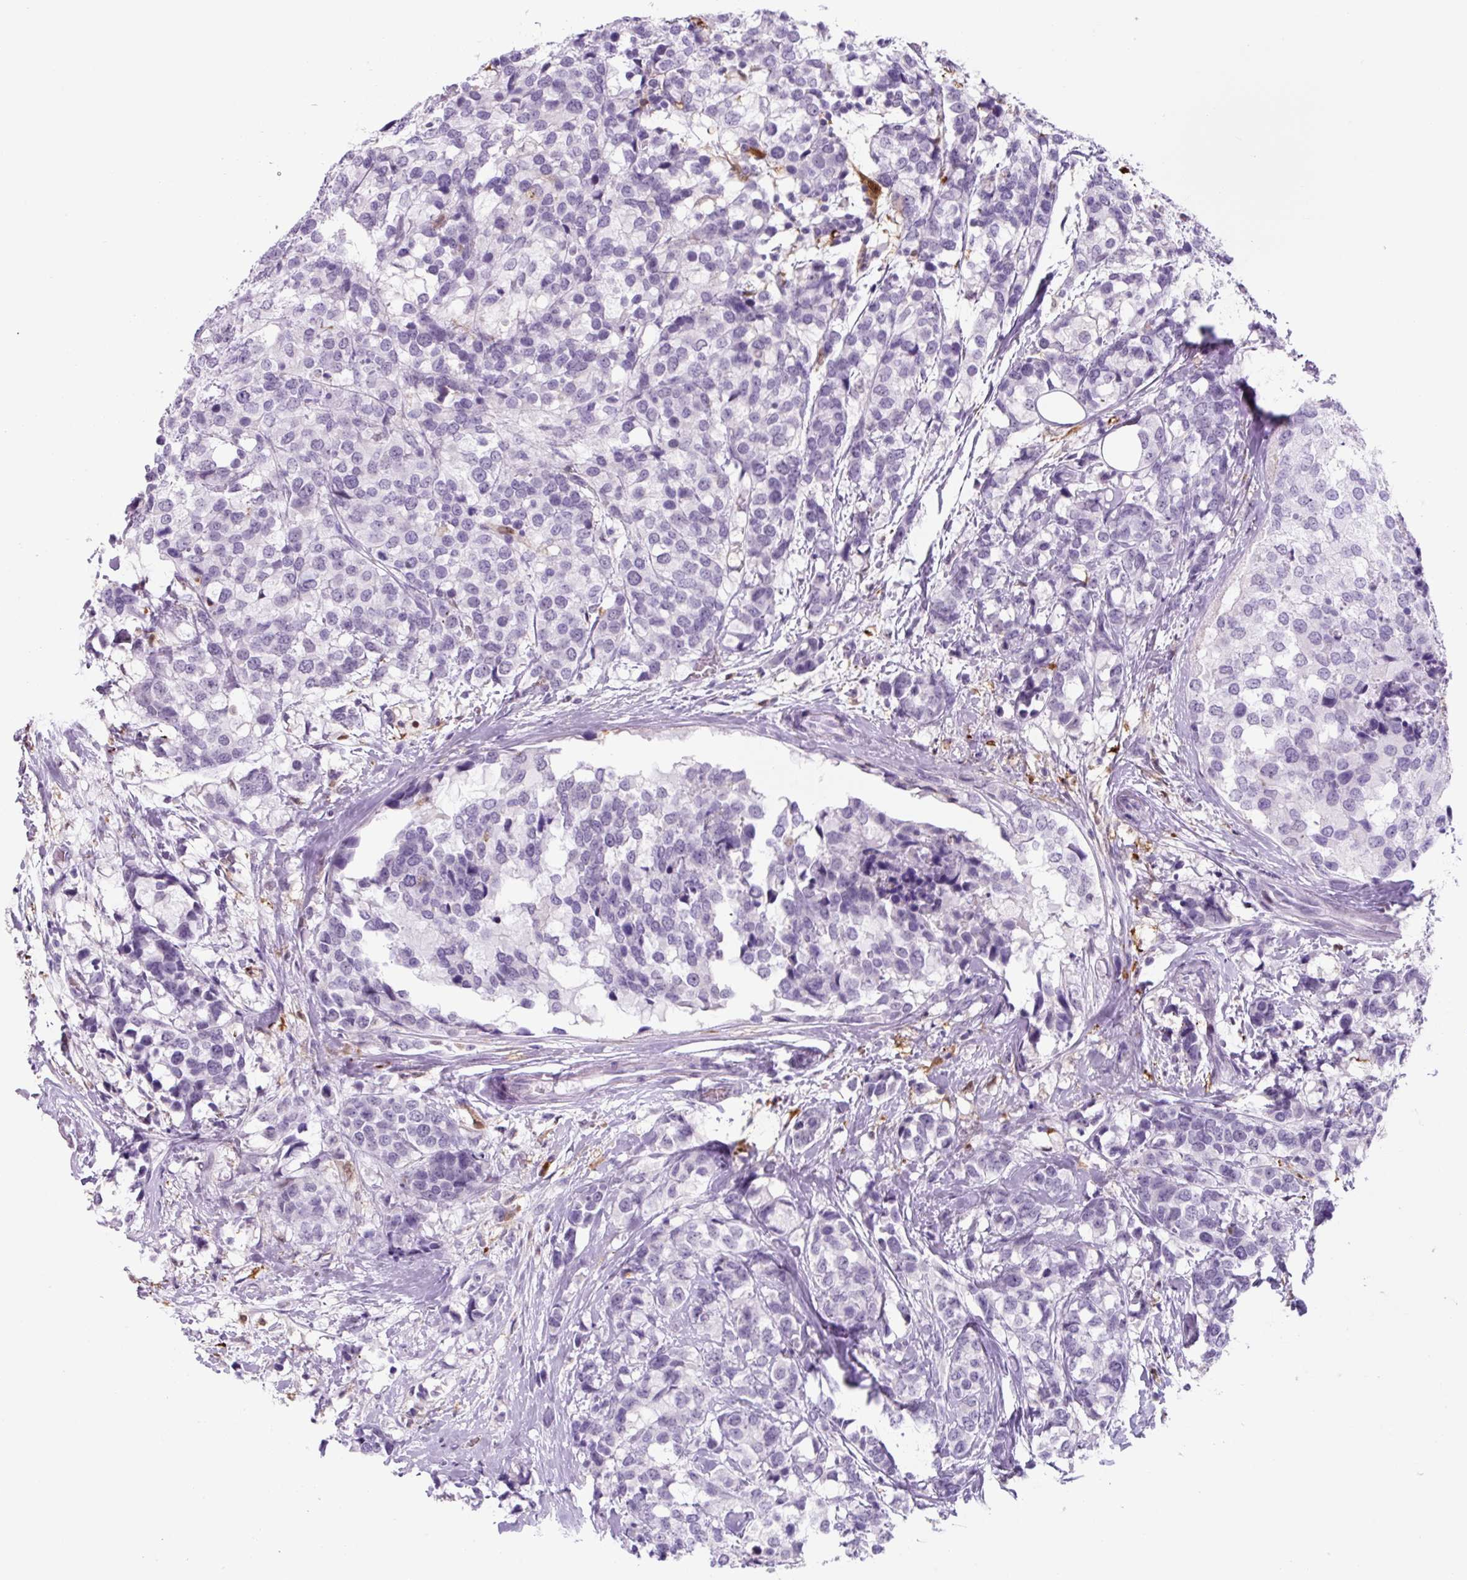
{"staining": {"intensity": "negative", "quantity": "none", "location": "none"}, "tissue": "breast cancer", "cell_type": "Tumor cells", "image_type": "cancer", "snomed": [{"axis": "morphology", "description": "Lobular carcinoma"}, {"axis": "topography", "description": "Breast"}], "caption": "DAB immunohistochemical staining of human breast cancer reveals no significant positivity in tumor cells. Brightfield microscopy of immunohistochemistry (IHC) stained with DAB (brown) and hematoxylin (blue), captured at high magnification.", "gene": "TNFRSF8", "patient": {"sex": "female", "age": 59}}